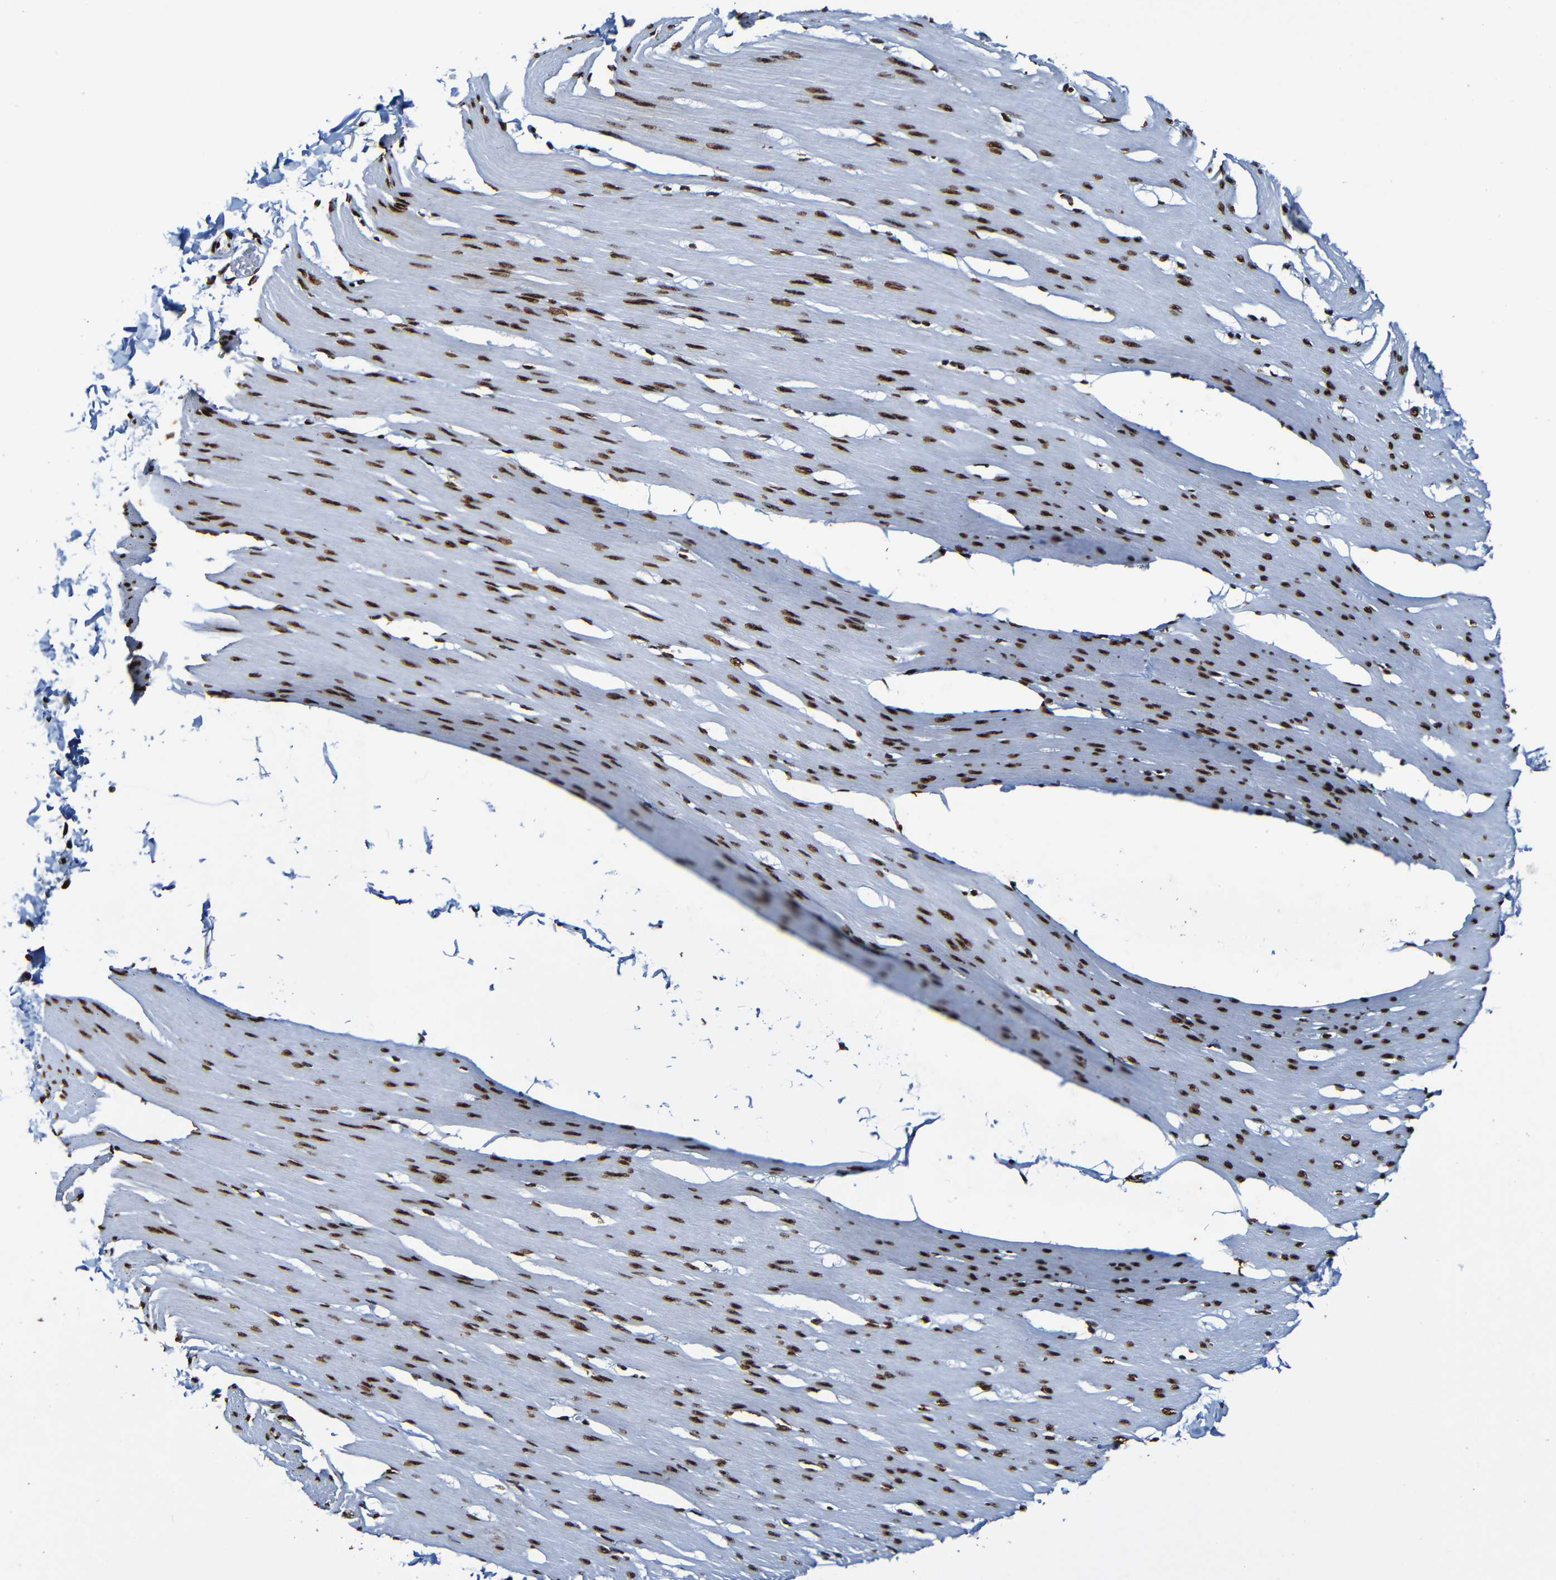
{"staining": {"intensity": "strong", "quantity": ">75%", "location": "nuclear"}, "tissue": "smooth muscle", "cell_type": "Smooth muscle cells", "image_type": "normal", "snomed": [{"axis": "morphology", "description": "Normal tissue, NOS"}, {"axis": "topography", "description": "Smooth muscle"}, {"axis": "topography", "description": "Colon"}], "caption": "A brown stain highlights strong nuclear staining of a protein in smooth muscle cells of normal human smooth muscle. The staining was performed using DAB (3,3'-diaminobenzidine), with brown indicating positive protein expression. Nuclei are stained blue with hematoxylin.", "gene": "SRSF3", "patient": {"sex": "male", "age": 67}}